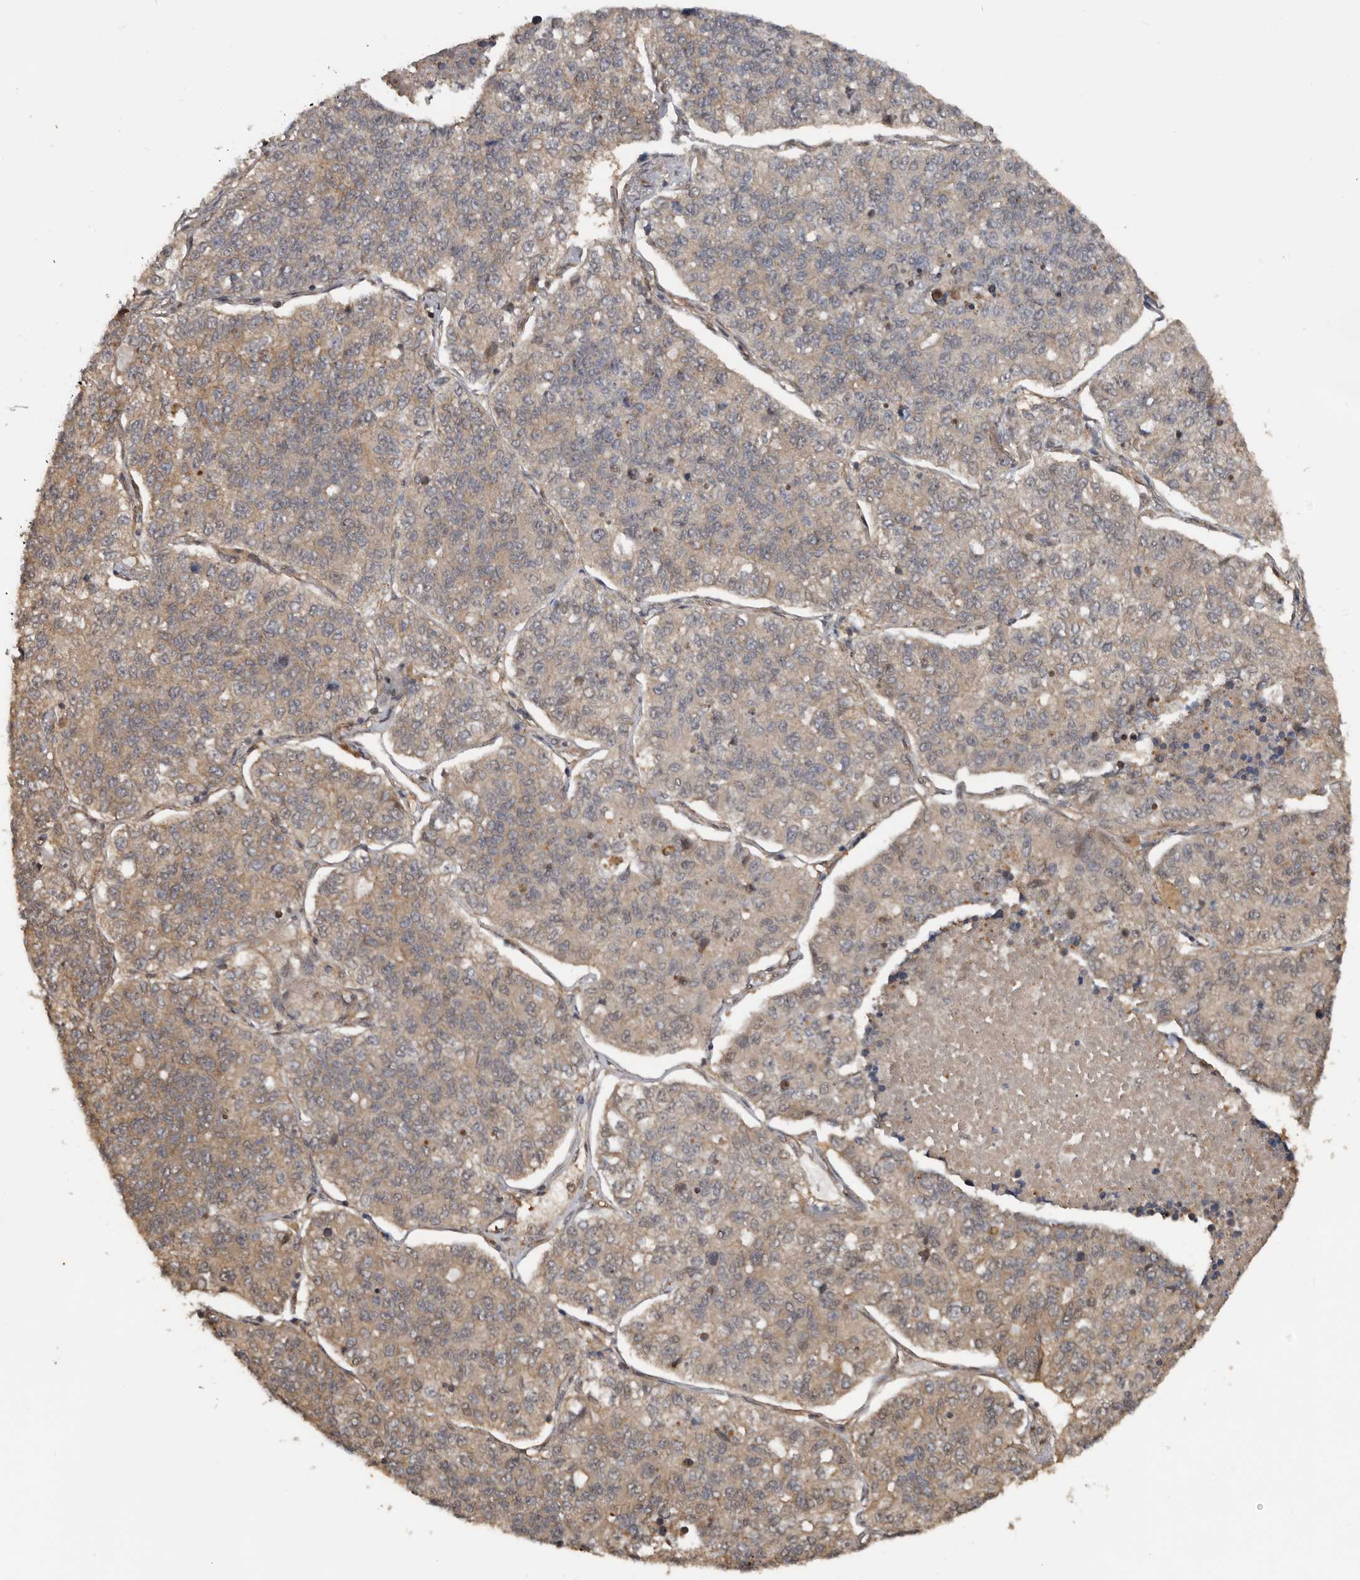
{"staining": {"intensity": "weak", "quantity": ">75%", "location": "cytoplasmic/membranous"}, "tissue": "lung cancer", "cell_type": "Tumor cells", "image_type": "cancer", "snomed": [{"axis": "morphology", "description": "Adenocarcinoma, NOS"}, {"axis": "topography", "description": "Lung"}], "caption": "Weak cytoplasmic/membranous protein positivity is seen in approximately >75% of tumor cells in adenocarcinoma (lung).", "gene": "EXOC3L1", "patient": {"sex": "male", "age": 49}}